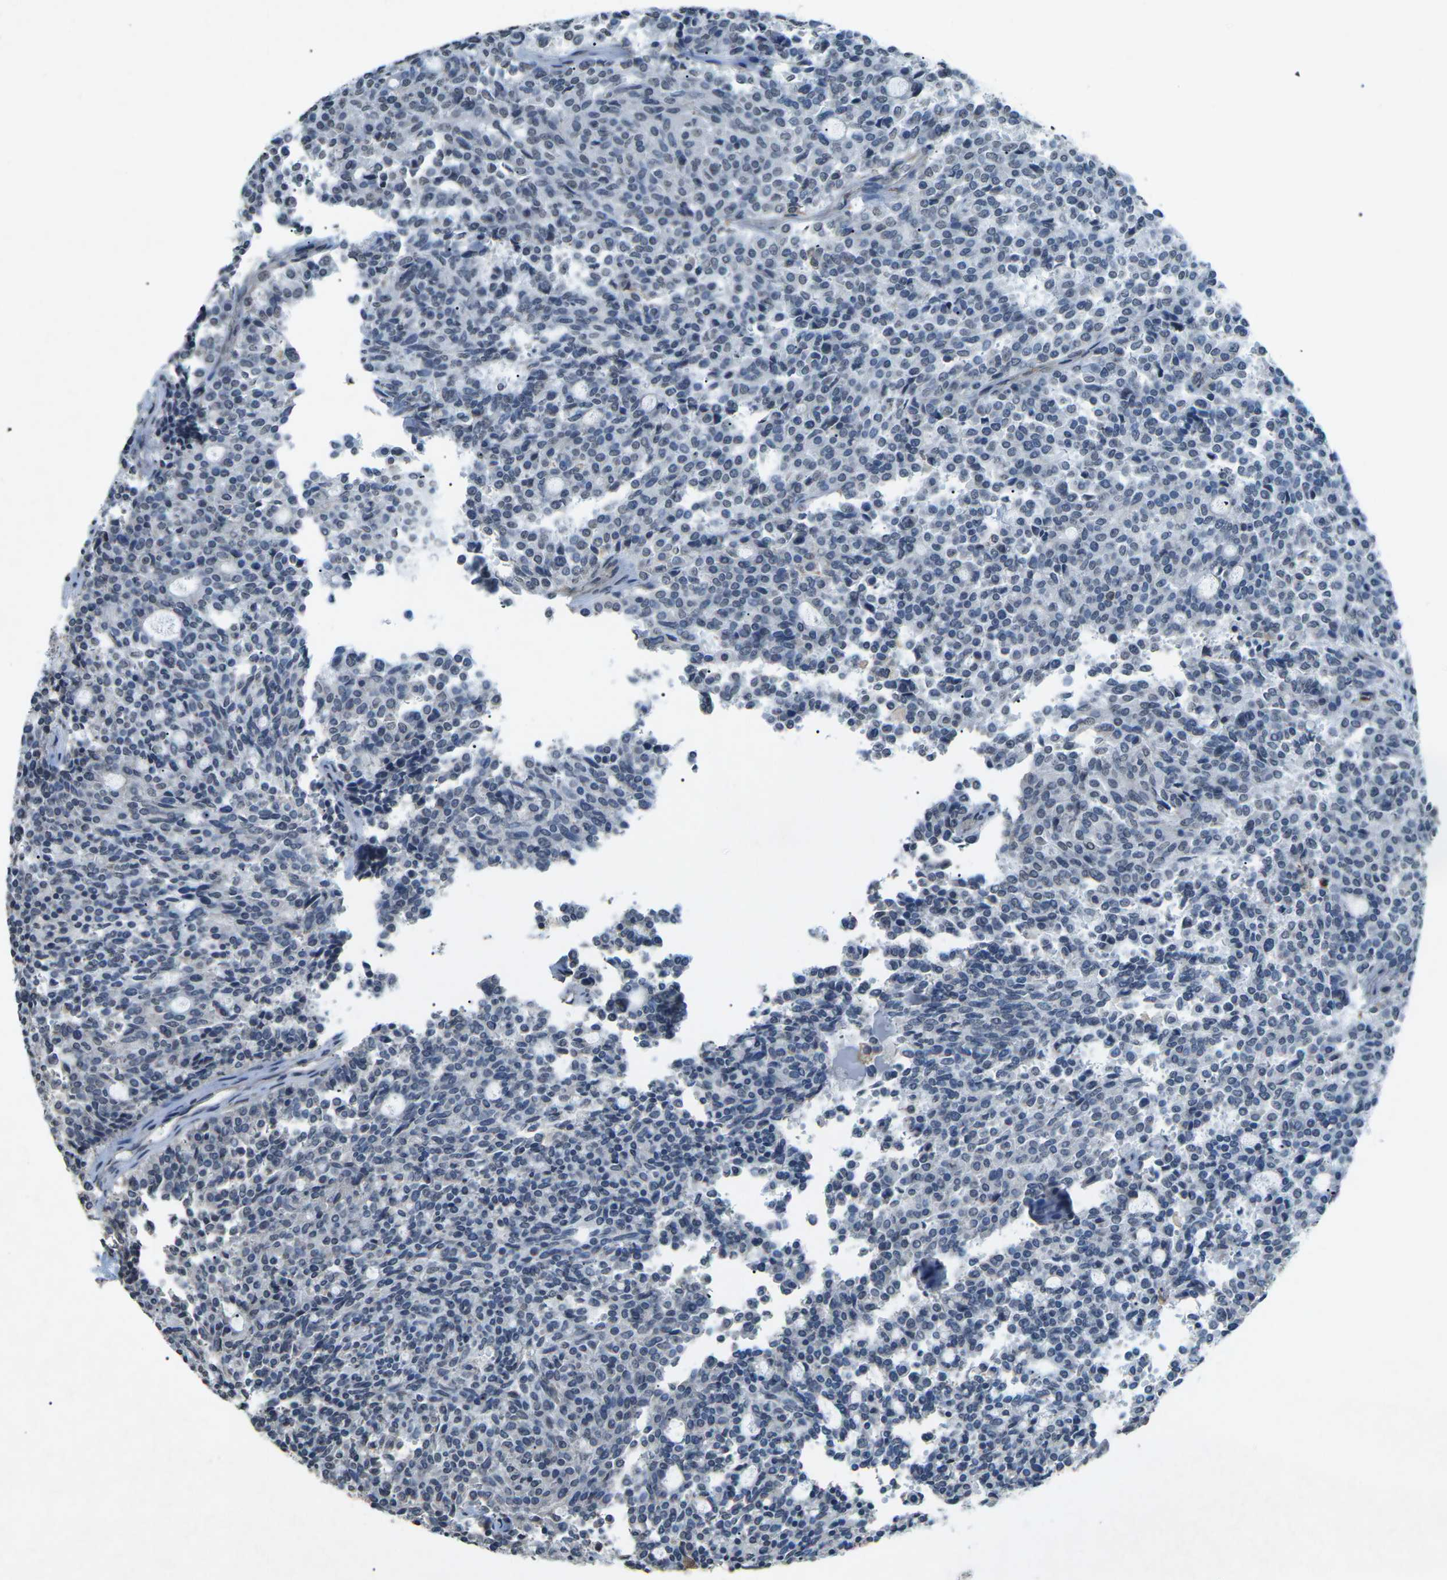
{"staining": {"intensity": "negative", "quantity": "none", "location": "none"}, "tissue": "carcinoid", "cell_type": "Tumor cells", "image_type": "cancer", "snomed": [{"axis": "morphology", "description": "Carcinoid, malignant, NOS"}, {"axis": "topography", "description": "Pancreas"}], "caption": "Immunohistochemistry (IHC) image of carcinoid stained for a protein (brown), which reveals no positivity in tumor cells. The staining was performed using DAB to visualize the protein expression in brown, while the nuclei were stained in blue with hematoxylin (Magnification: 20x).", "gene": "TFR2", "patient": {"sex": "female", "age": 54}}